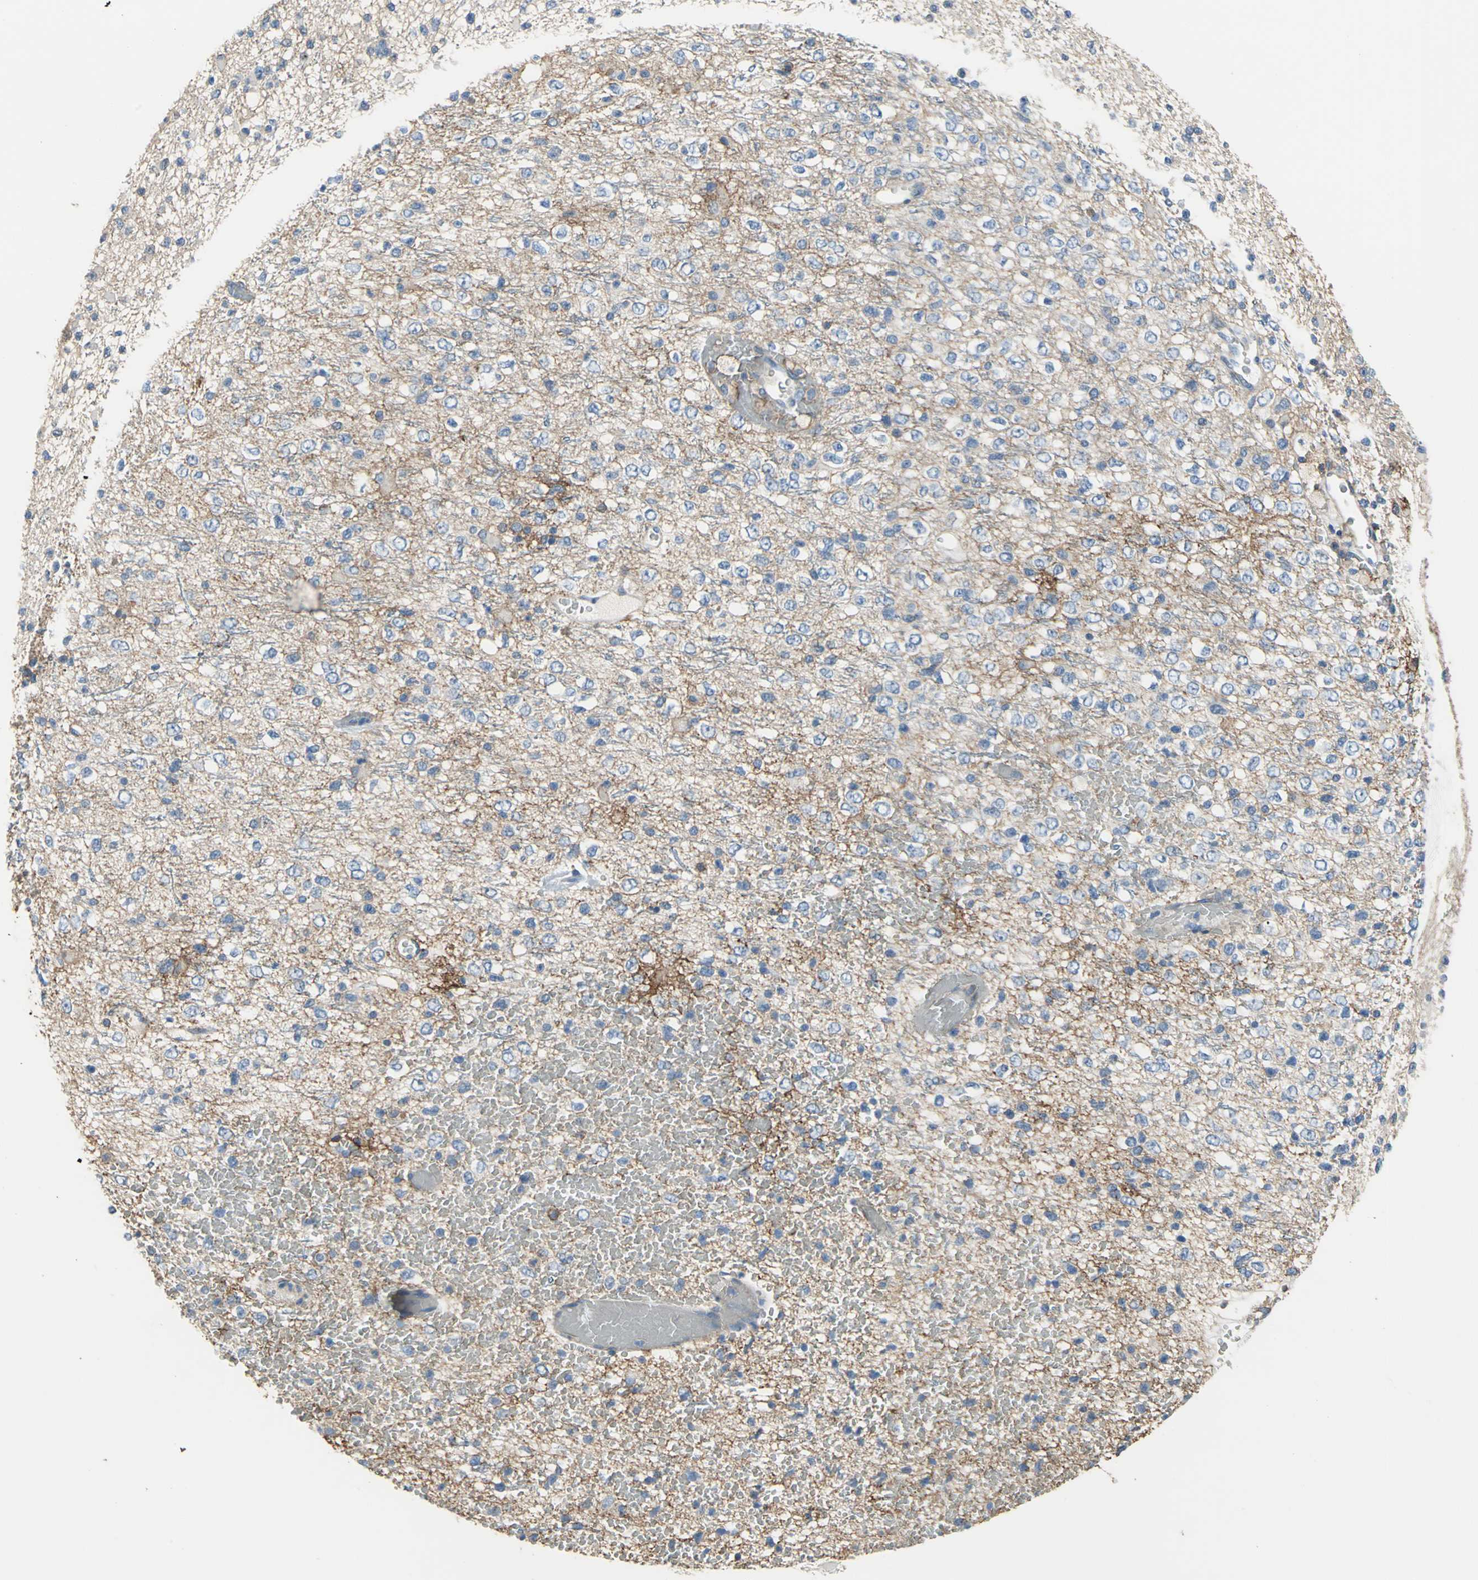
{"staining": {"intensity": "strong", "quantity": ">75%", "location": "cytoplasmic/membranous"}, "tissue": "glioma", "cell_type": "Tumor cells", "image_type": "cancer", "snomed": [{"axis": "morphology", "description": "Glioma, malignant, High grade"}, {"axis": "topography", "description": "pancreas cauda"}], "caption": "Glioma stained for a protein demonstrates strong cytoplasmic/membranous positivity in tumor cells.", "gene": "CD44", "patient": {"sex": "male", "age": 60}}